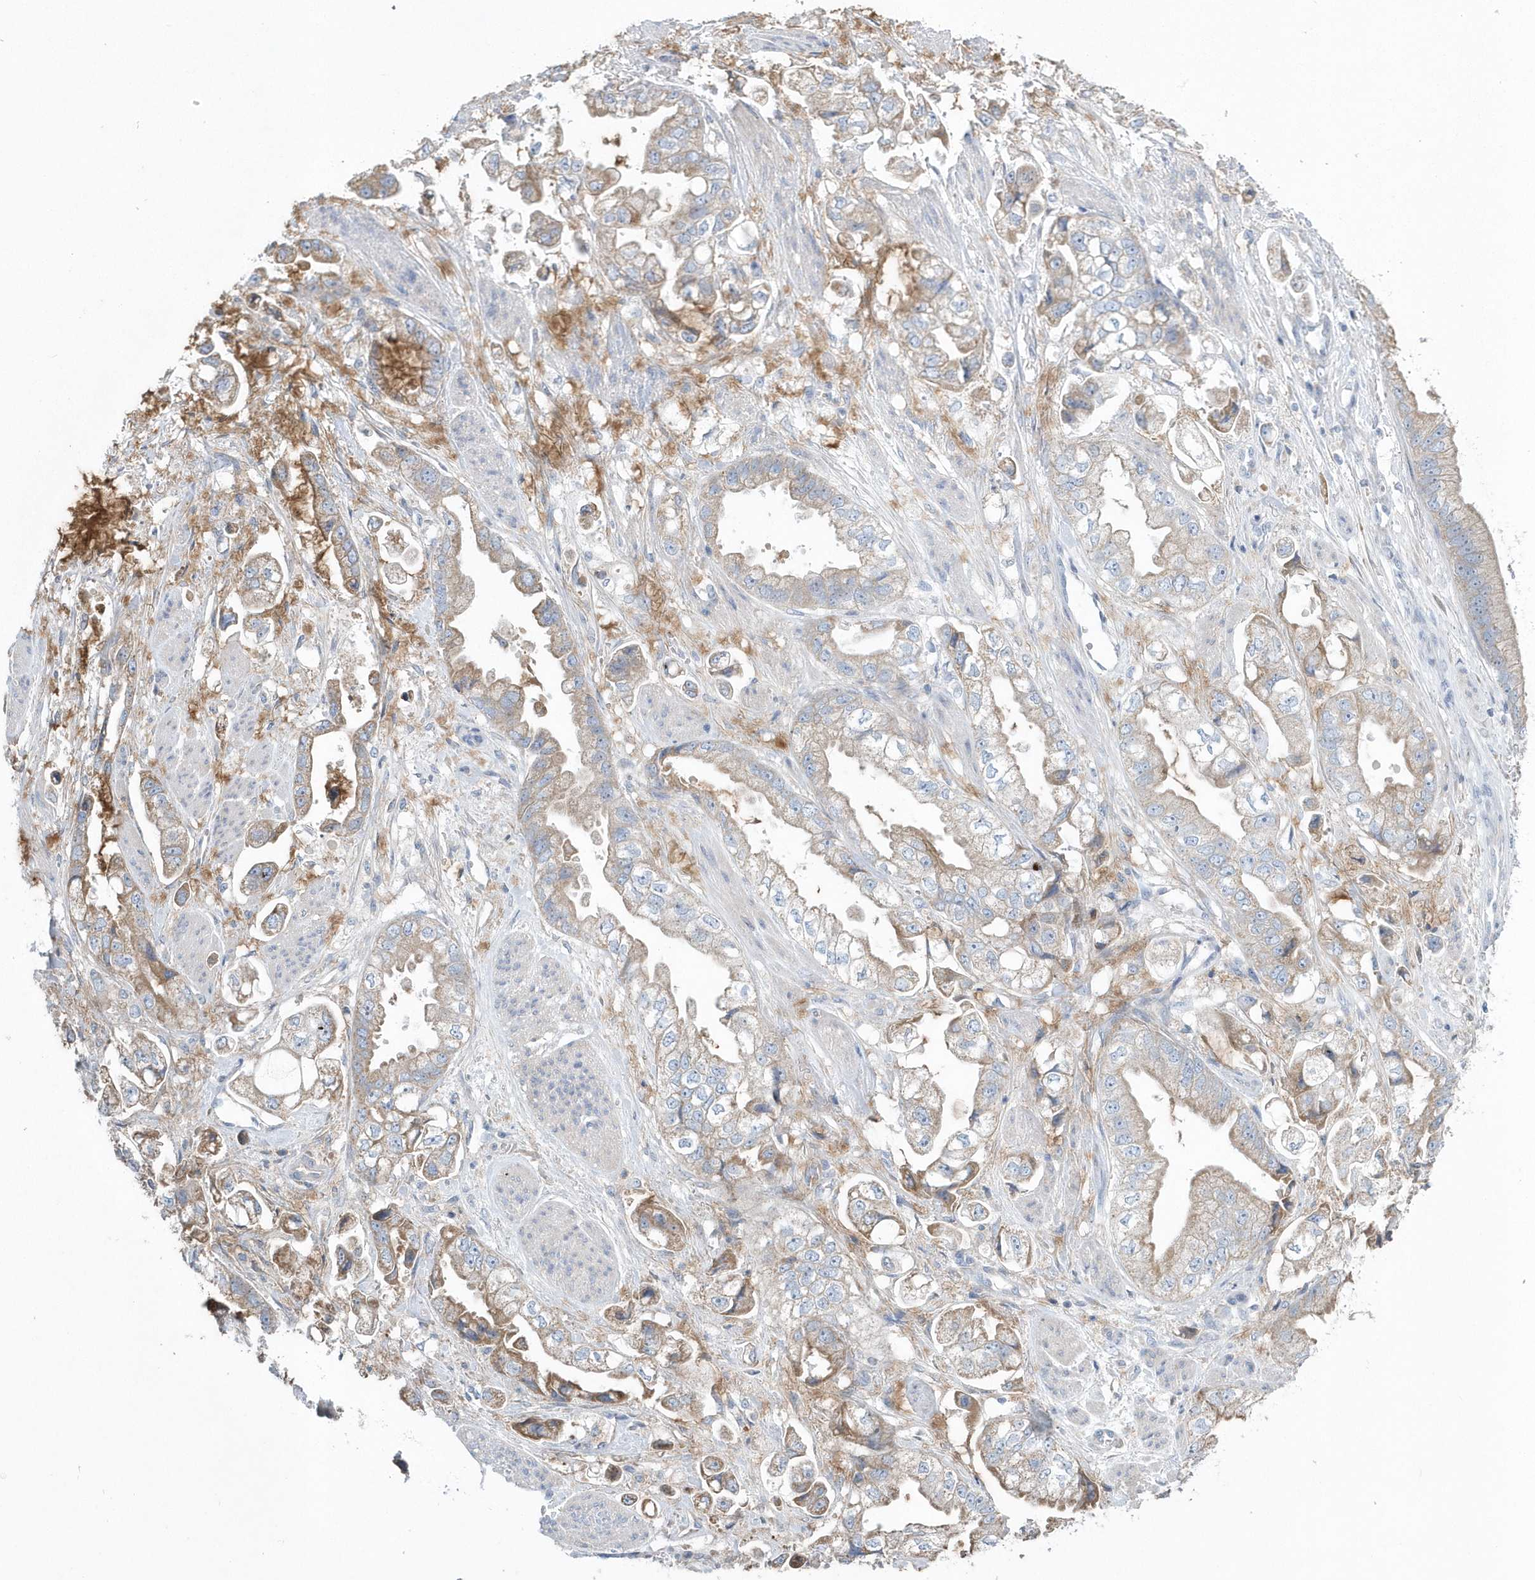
{"staining": {"intensity": "weak", "quantity": "25%-75%", "location": "cytoplasmic/membranous"}, "tissue": "stomach cancer", "cell_type": "Tumor cells", "image_type": "cancer", "snomed": [{"axis": "morphology", "description": "Adenocarcinoma, NOS"}, {"axis": "topography", "description": "Stomach"}], "caption": "Approximately 25%-75% of tumor cells in stomach cancer reveal weak cytoplasmic/membranous protein staining as visualized by brown immunohistochemical staining.", "gene": "SPATA18", "patient": {"sex": "male", "age": 62}}